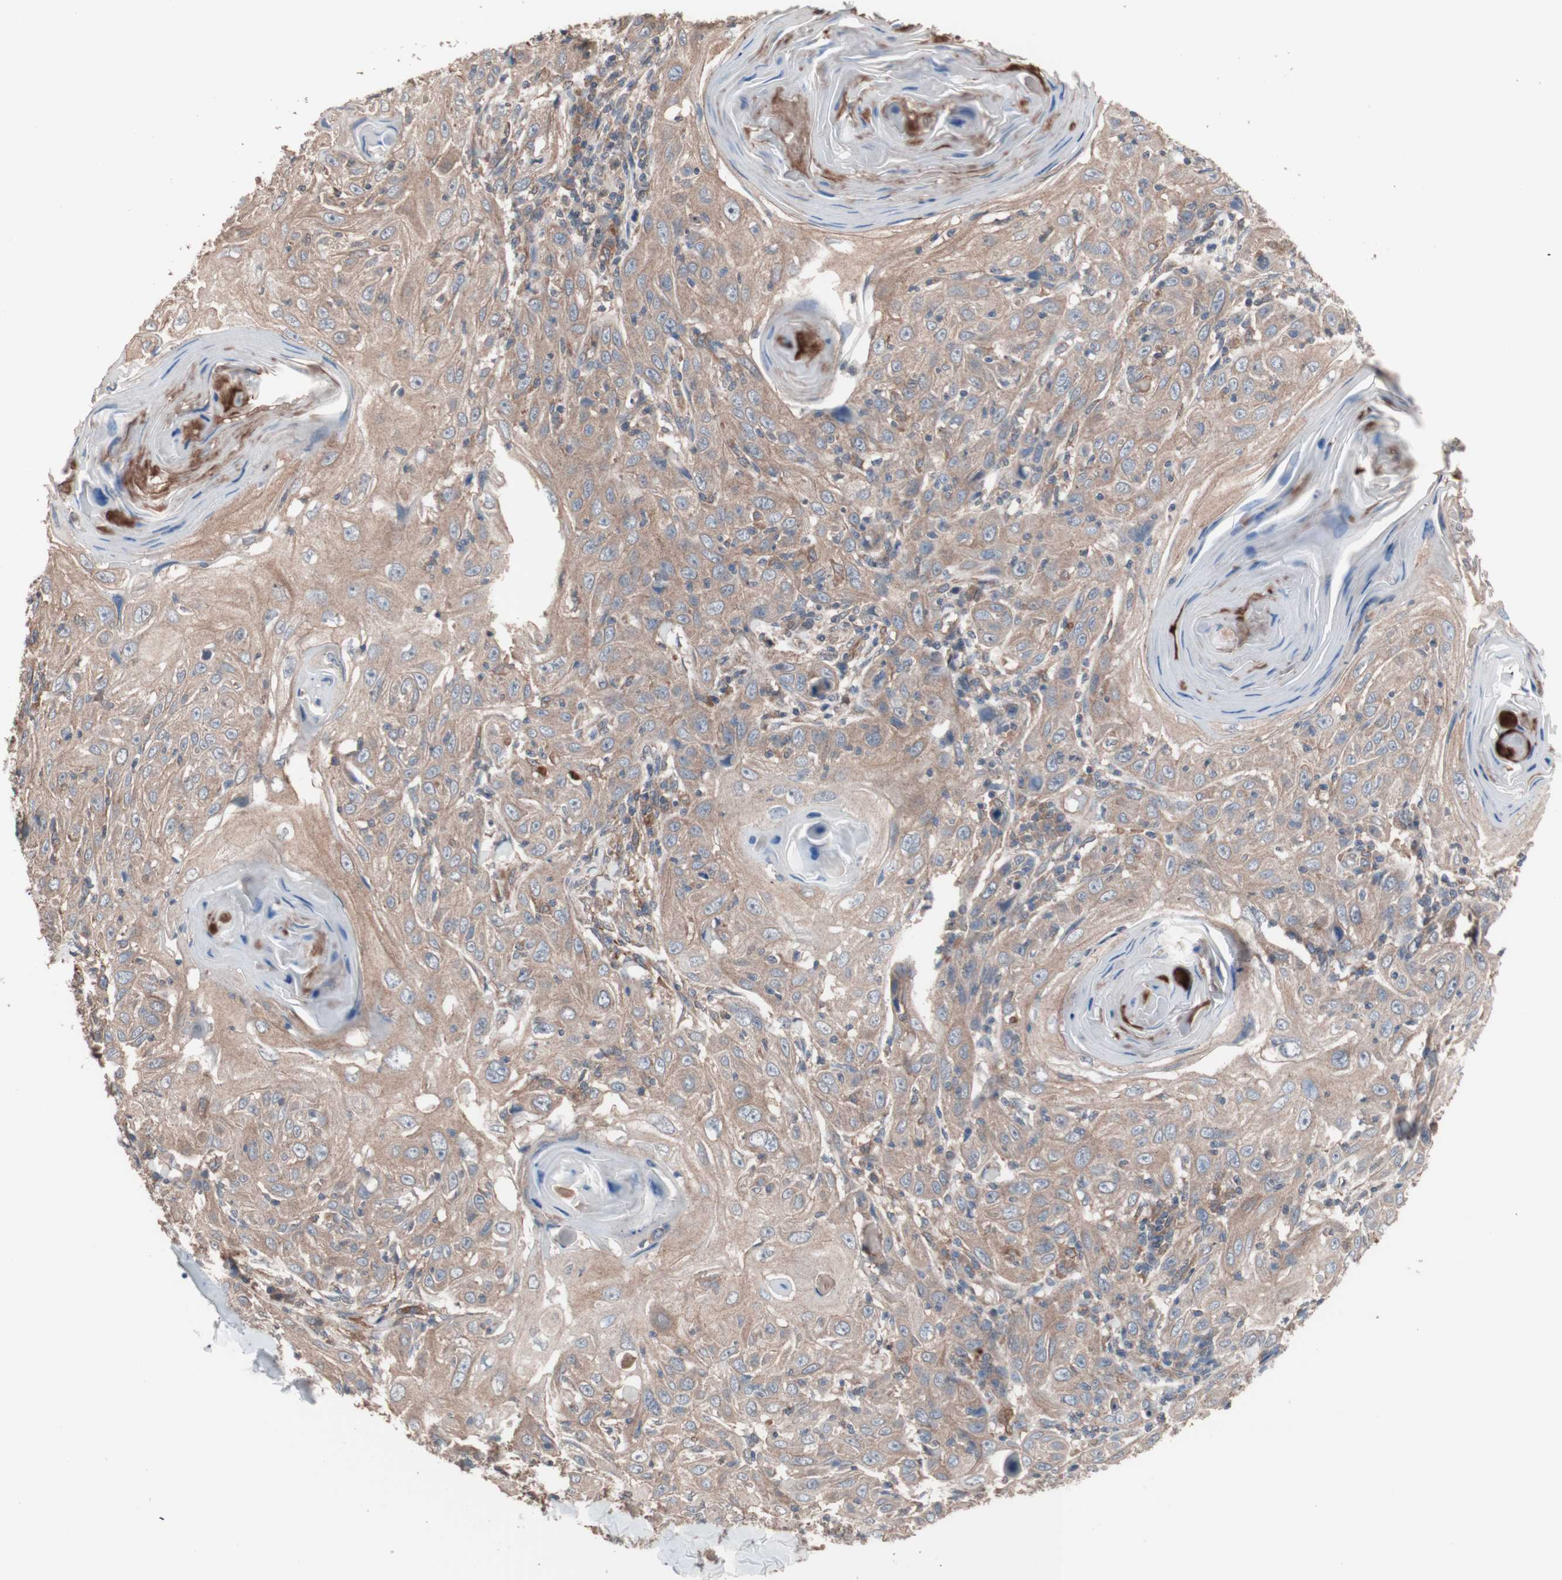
{"staining": {"intensity": "weak", "quantity": ">75%", "location": "cytoplasmic/membranous"}, "tissue": "skin cancer", "cell_type": "Tumor cells", "image_type": "cancer", "snomed": [{"axis": "morphology", "description": "Squamous cell carcinoma, NOS"}, {"axis": "topography", "description": "Skin"}], "caption": "Skin squamous cell carcinoma stained with a brown dye demonstrates weak cytoplasmic/membranous positive staining in about >75% of tumor cells.", "gene": "ATG7", "patient": {"sex": "female", "age": 88}}